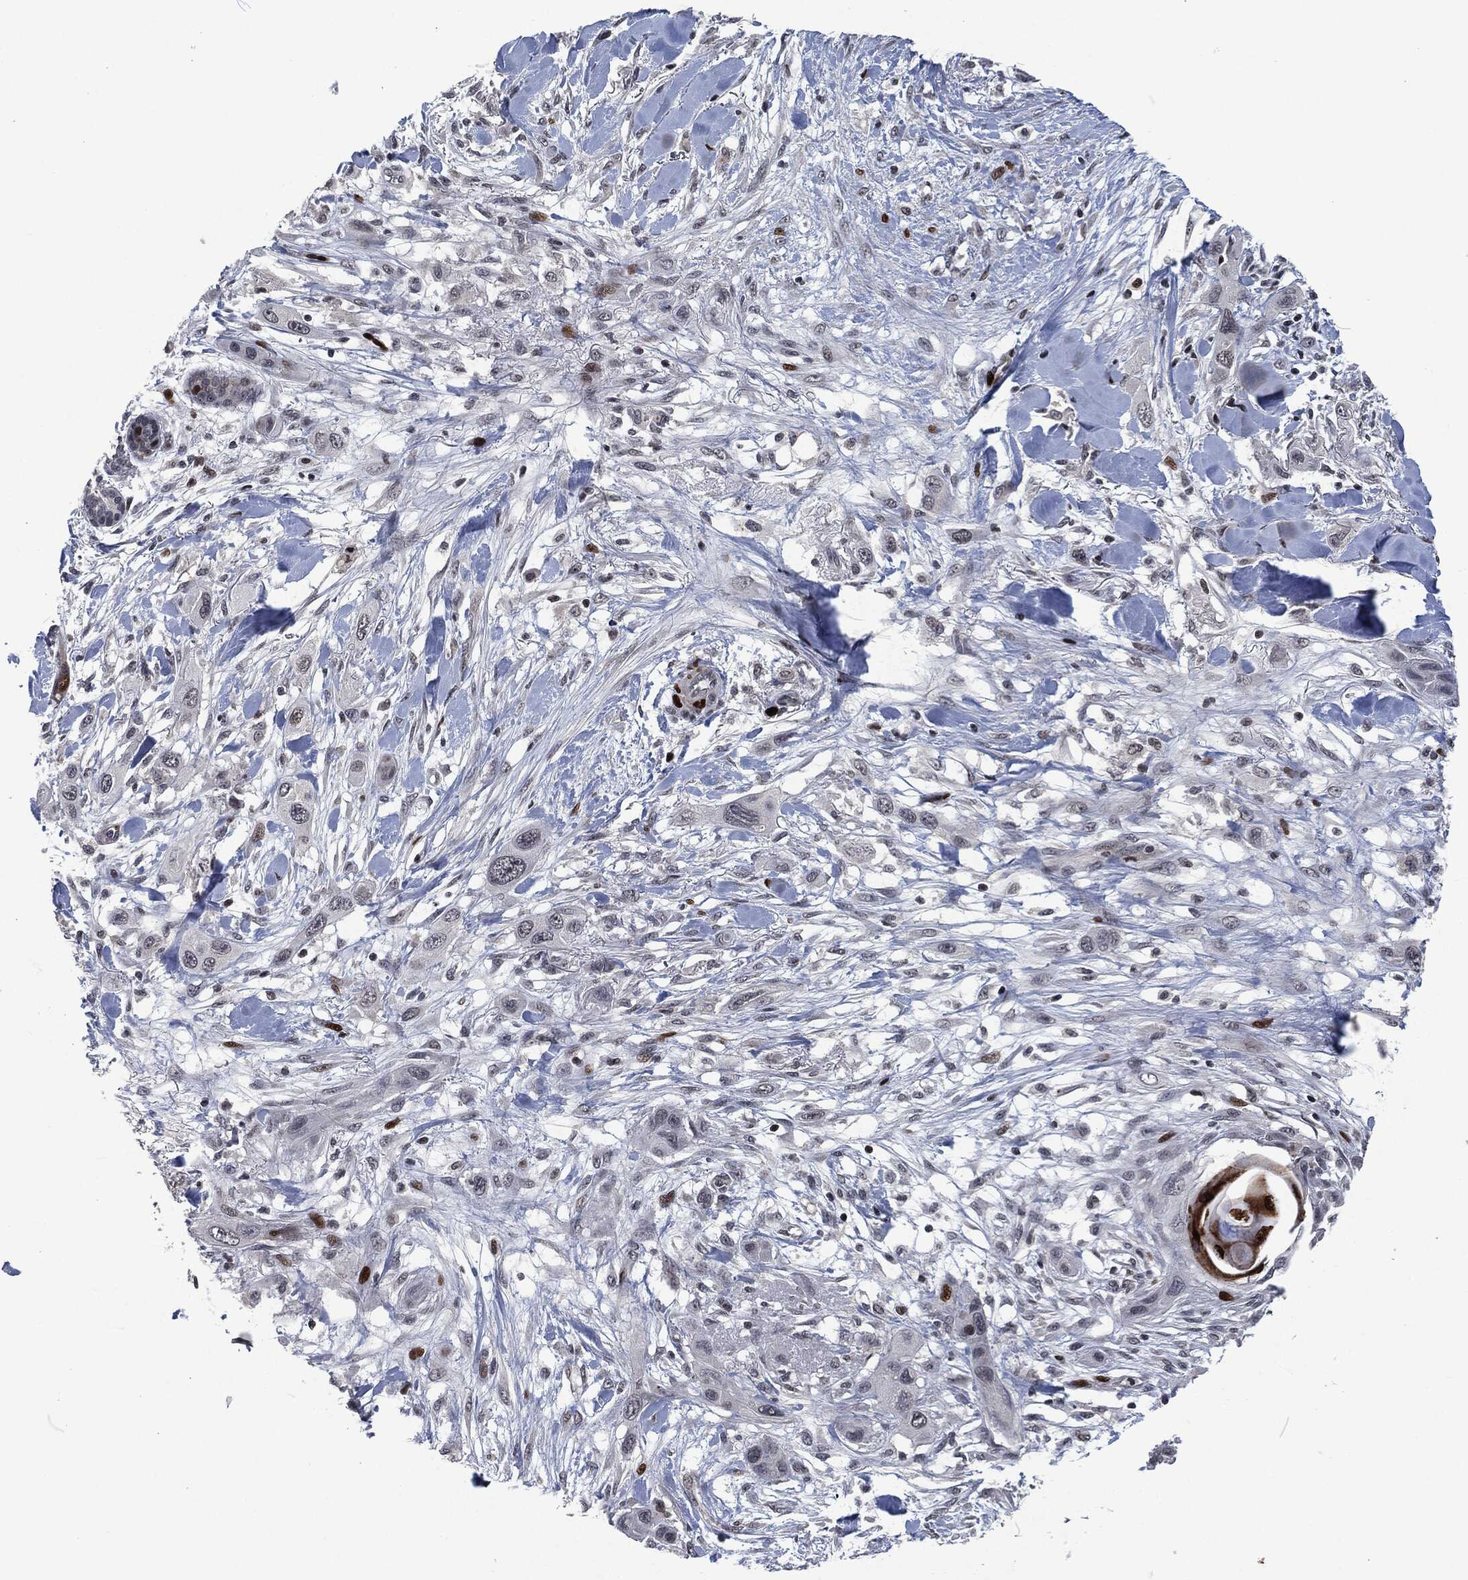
{"staining": {"intensity": "negative", "quantity": "none", "location": "none"}, "tissue": "skin cancer", "cell_type": "Tumor cells", "image_type": "cancer", "snomed": [{"axis": "morphology", "description": "Squamous cell carcinoma, NOS"}, {"axis": "topography", "description": "Skin"}], "caption": "This is a image of immunohistochemistry (IHC) staining of skin cancer, which shows no staining in tumor cells. (Stains: DAB immunohistochemistry (IHC) with hematoxylin counter stain, Microscopy: brightfield microscopy at high magnification).", "gene": "EGFR", "patient": {"sex": "male", "age": 79}}